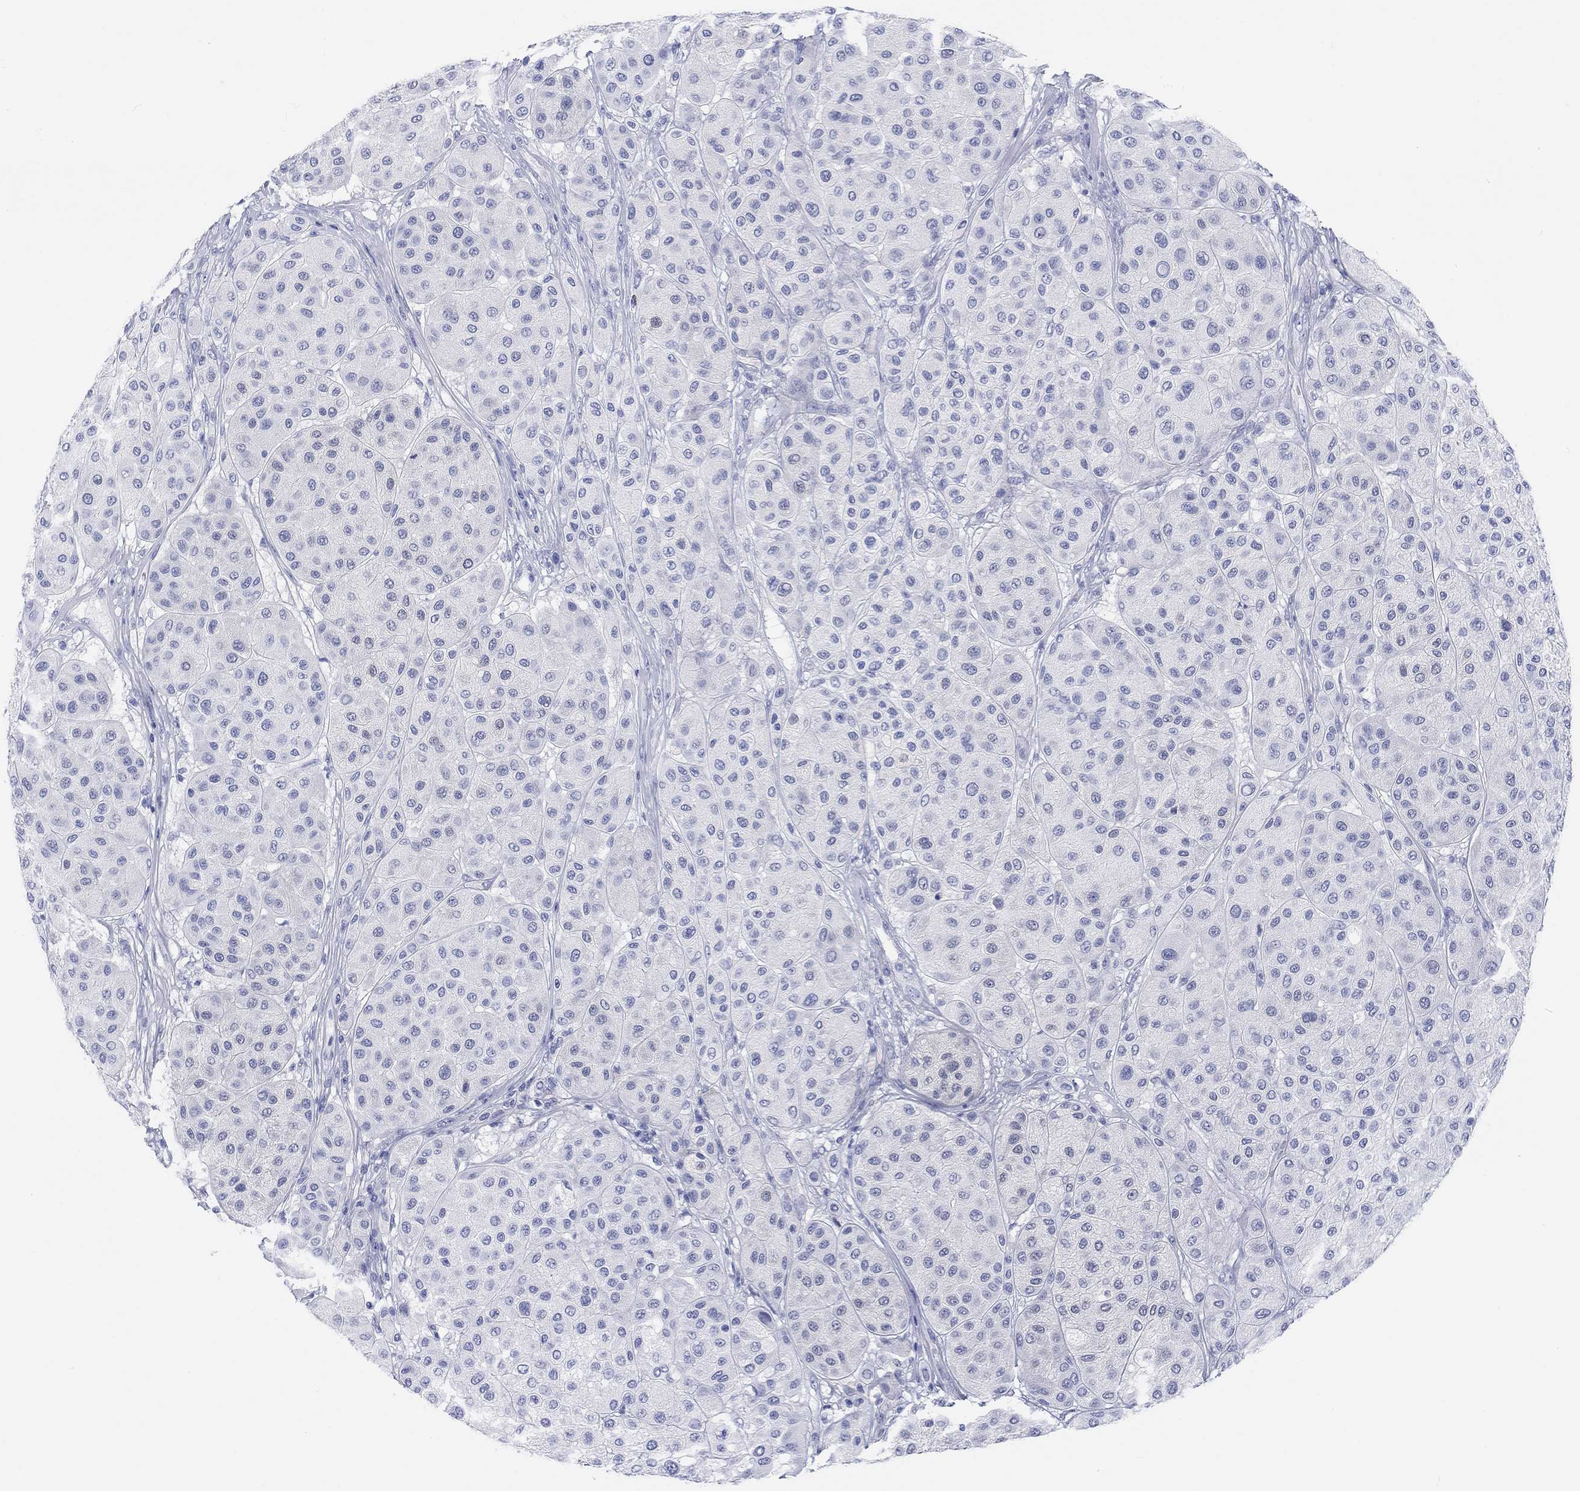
{"staining": {"intensity": "negative", "quantity": "none", "location": "none"}, "tissue": "melanoma", "cell_type": "Tumor cells", "image_type": "cancer", "snomed": [{"axis": "morphology", "description": "Malignant melanoma, Metastatic site"}, {"axis": "topography", "description": "Smooth muscle"}], "caption": "The histopathology image reveals no staining of tumor cells in malignant melanoma (metastatic site). The staining was performed using DAB to visualize the protein expression in brown, while the nuclei were stained in blue with hematoxylin (Magnification: 20x).", "gene": "XIRP2", "patient": {"sex": "male", "age": 41}}